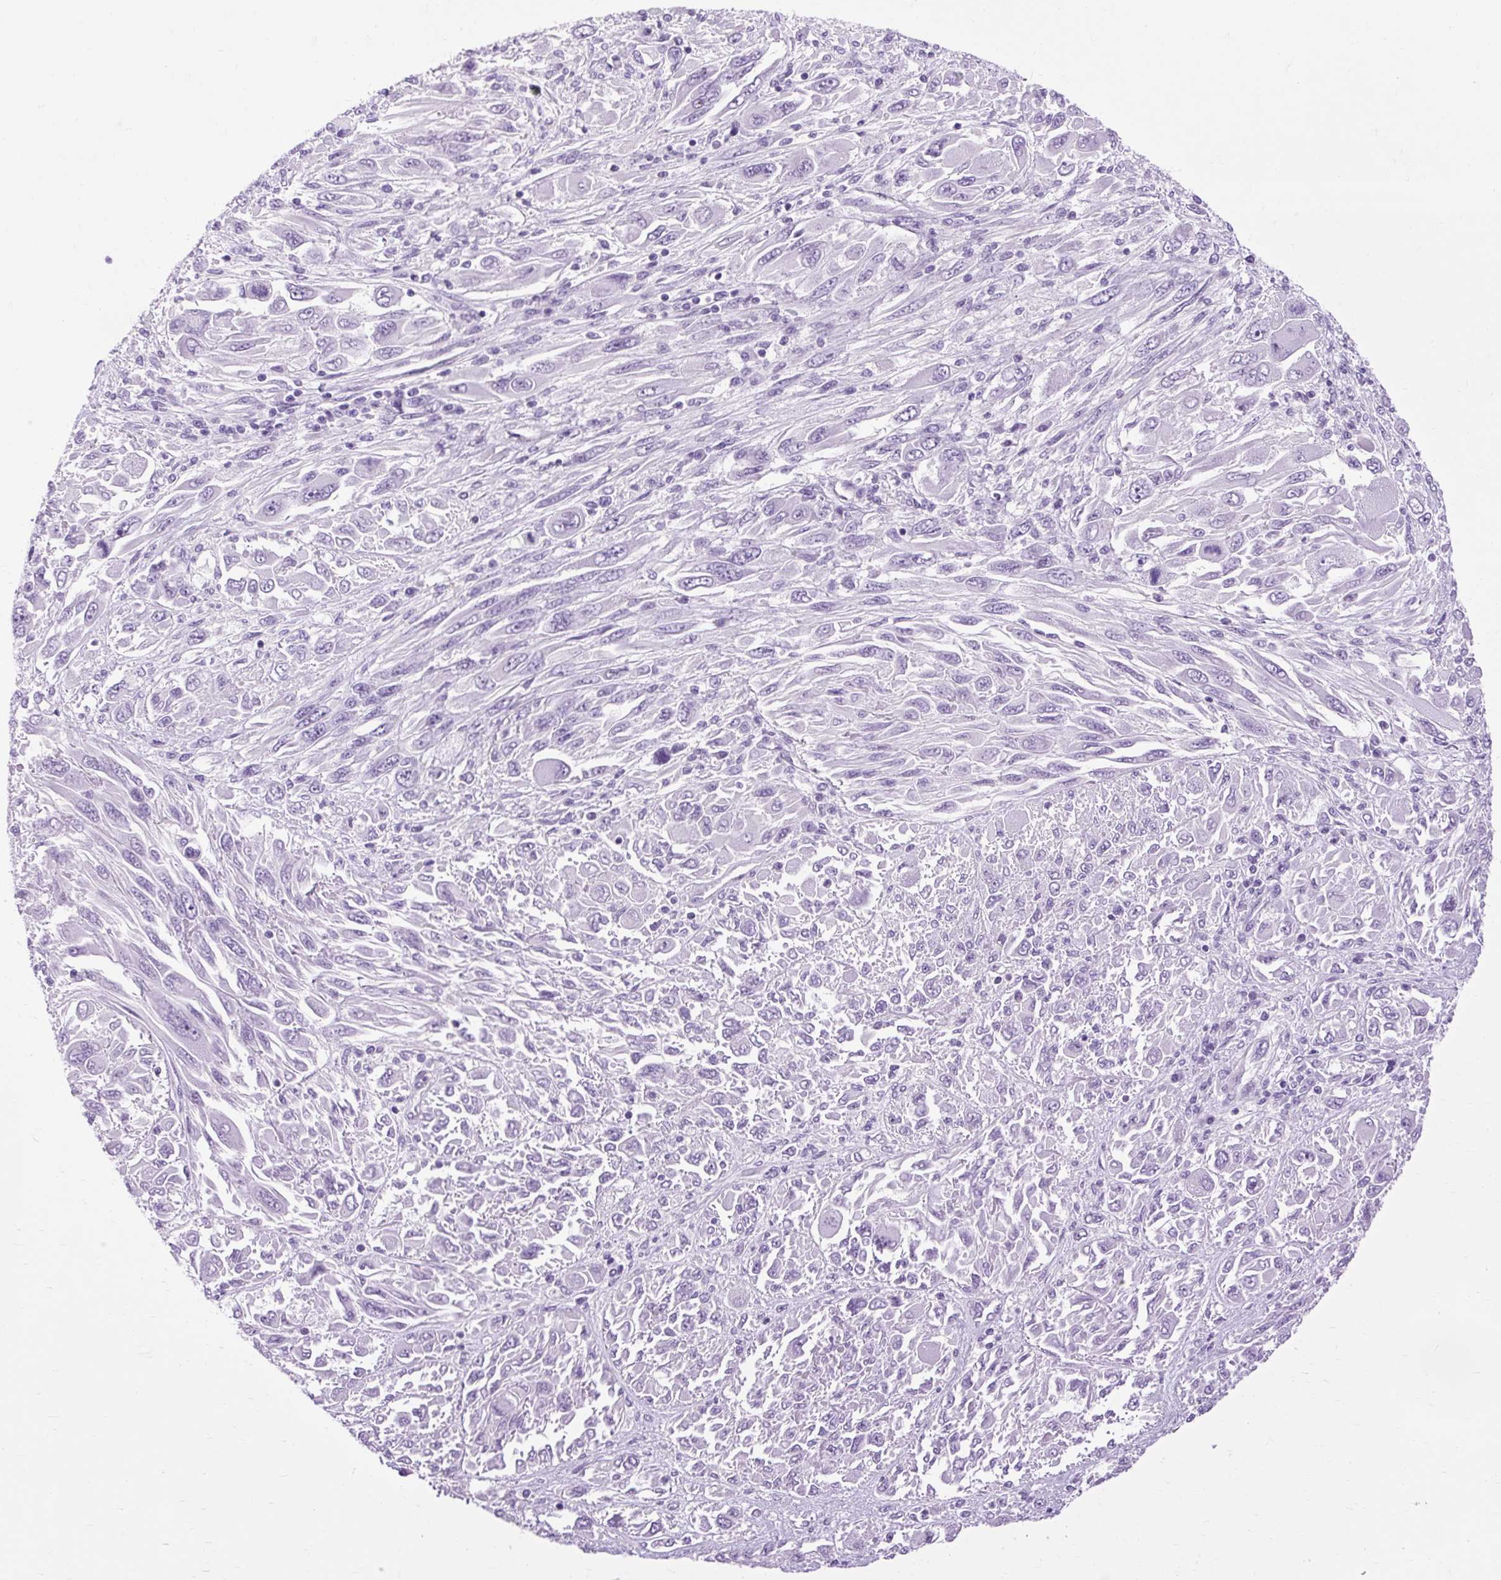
{"staining": {"intensity": "negative", "quantity": "none", "location": "none"}, "tissue": "melanoma", "cell_type": "Tumor cells", "image_type": "cancer", "snomed": [{"axis": "morphology", "description": "Malignant melanoma, NOS"}, {"axis": "topography", "description": "Skin"}], "caption": "Immunohistochemistry of melanoma shows no staining in tumor cells. (Brightfield microscopy of DAB (3,3'-diaminobenzidine) immunohistochemistry (IHC) at high magnification).", "gene": "OOEP", "patient": {"sex": "female", "age": 91}}